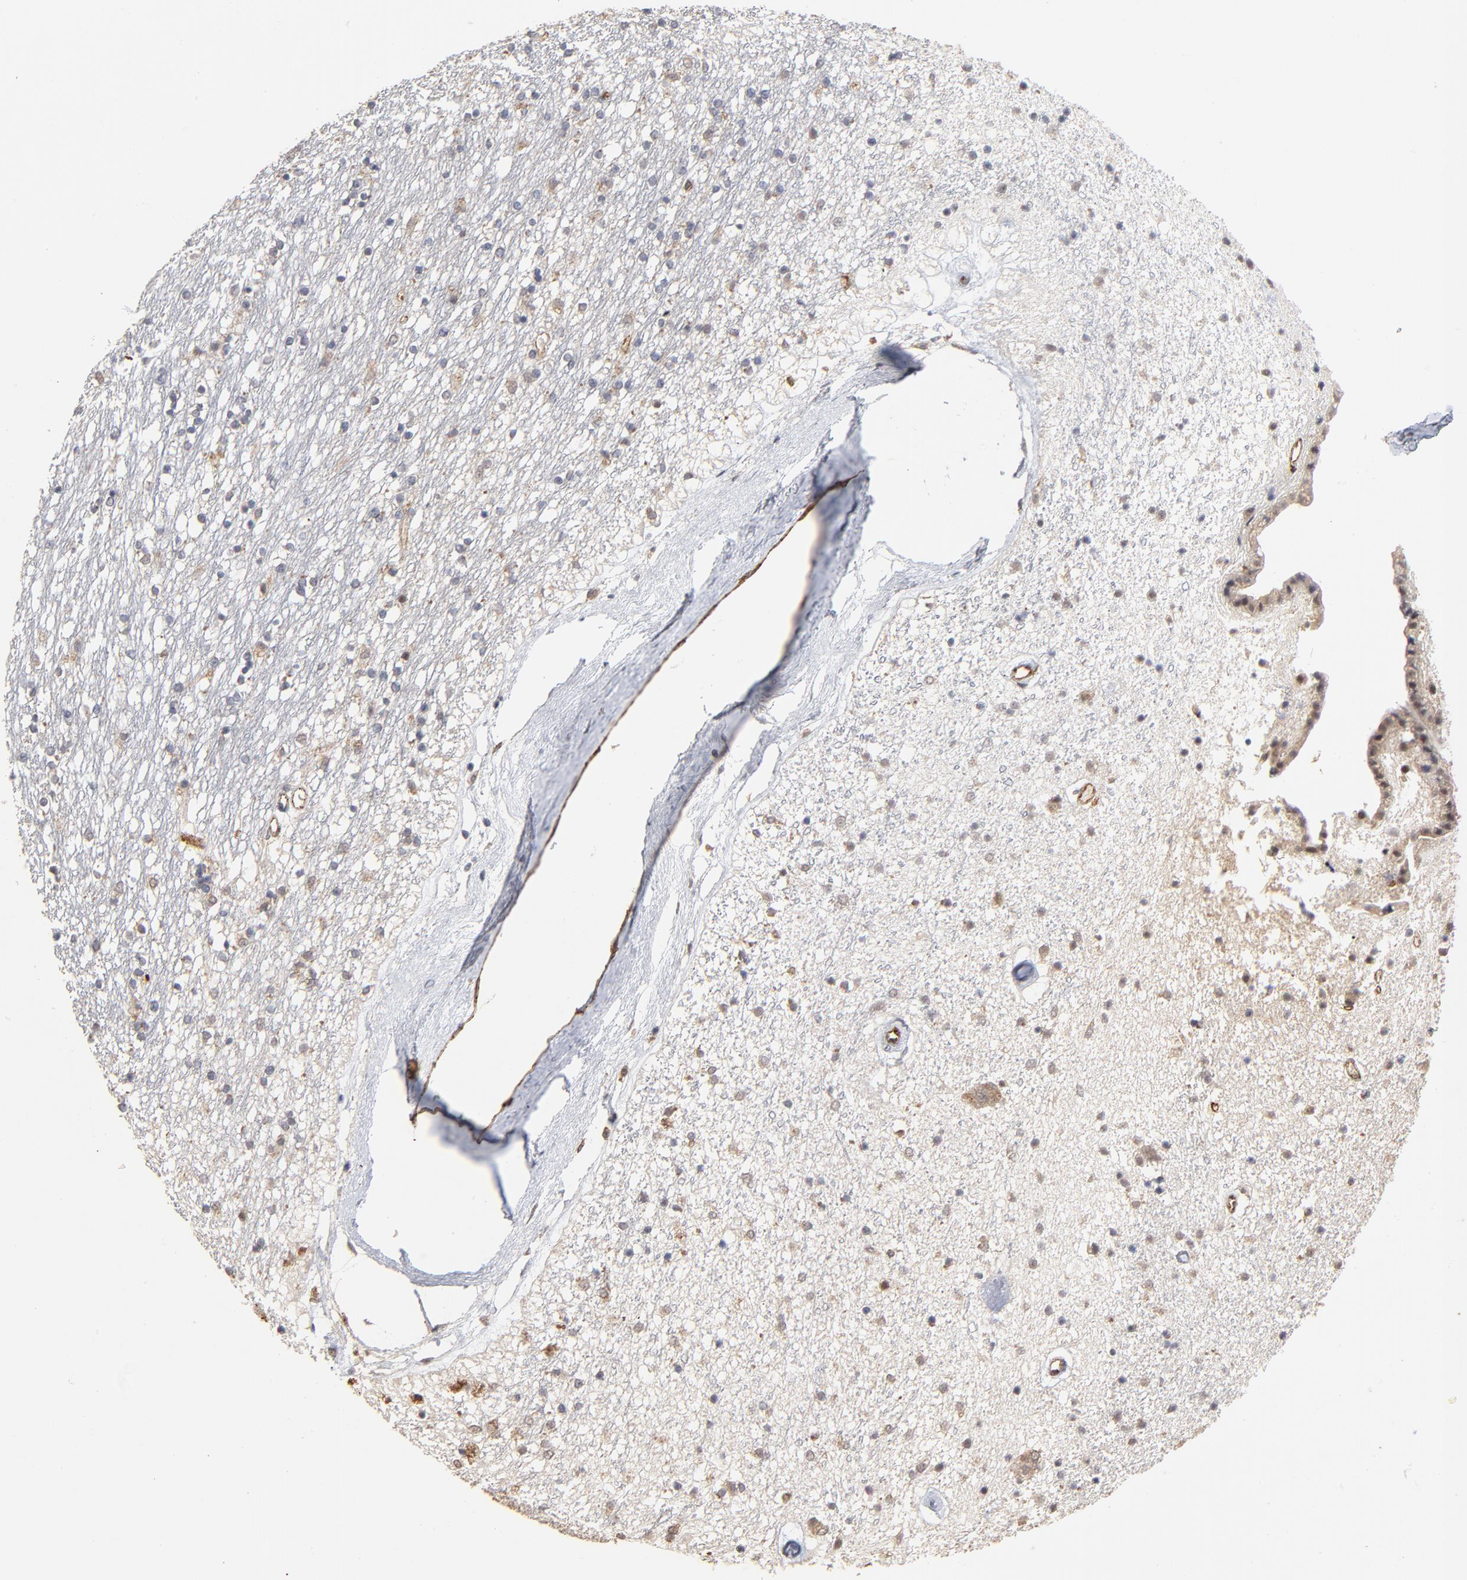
{"staining": {"intensity": "negative", "quantity": "none", "location": "none"}, "tissue": "caudate", "cell_type": "Glial cells", "image_type": "normal", "snomed": [{"axis": "morphology", "description": "Normal tissue, NOS"}, {"axis": "topography", "description": "Lateral ventricle wall"}], "caption": "A photomicrograph of human caudate is negative for staining in glial cells. The staining was performed using DAB (3,3'-diaminobenzidine) to visualize the protein expression in brown, while the nuclei were stained in blue with hematoxylin (Magnification: 20x).", "gene": "ASB8", "patient": {"sex": "female", "age": 54}}